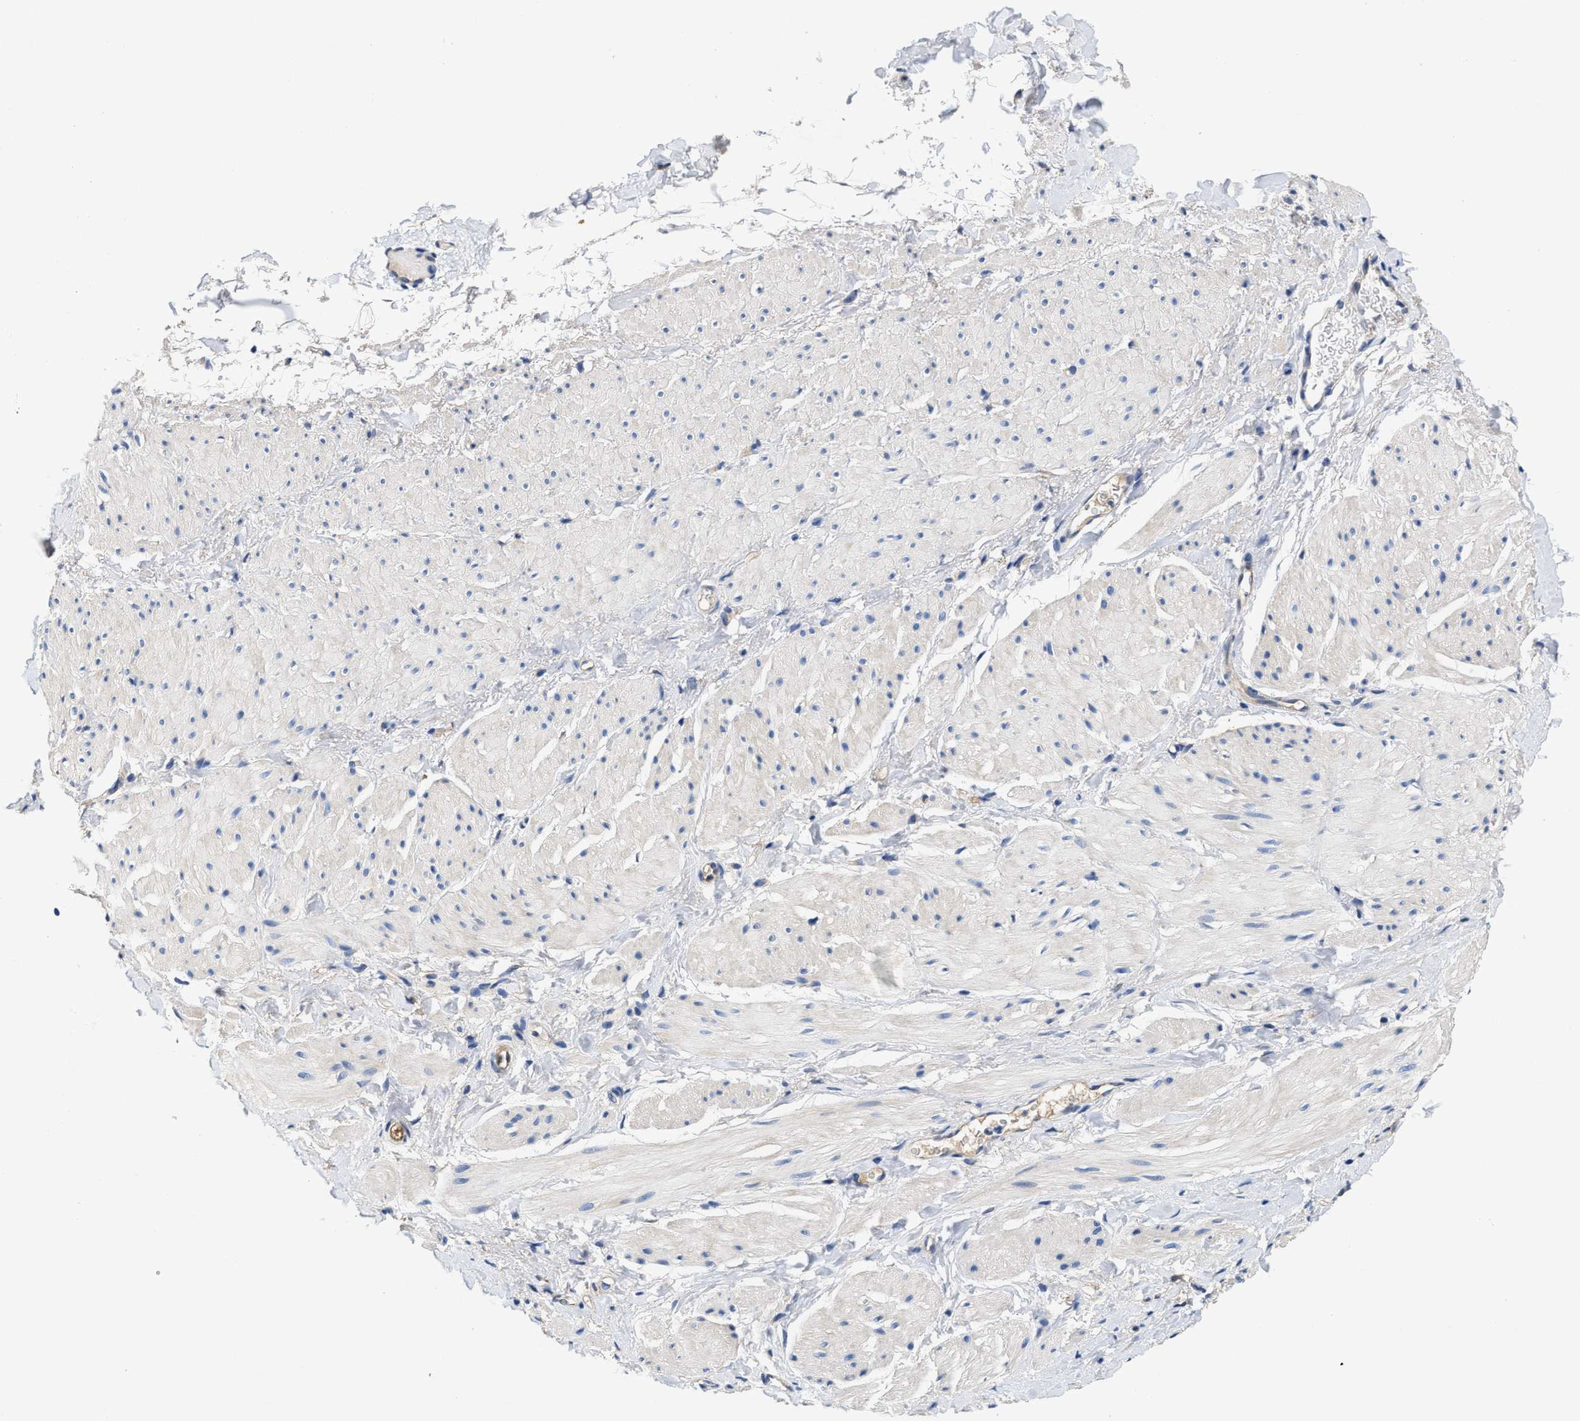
{"staining": {"intensity": "negative", "quantity": "none", "location": "none"}, "tissue": "smooth muscle", "cell_type": "Smooth muscle cells", "image_type": "normal", "snomed": [{"axis": "morphology", "description": "Normal tissue, NOS"}, {"axis": "topography", "description": "Smooth muscle"}], "caption": "Immunohistochemical staining of normal smooth muscle demonstrates no significant staining in smooth muscle cells.", "gene": "PEG10", "patient": {"sex": "male", "age": 16}}